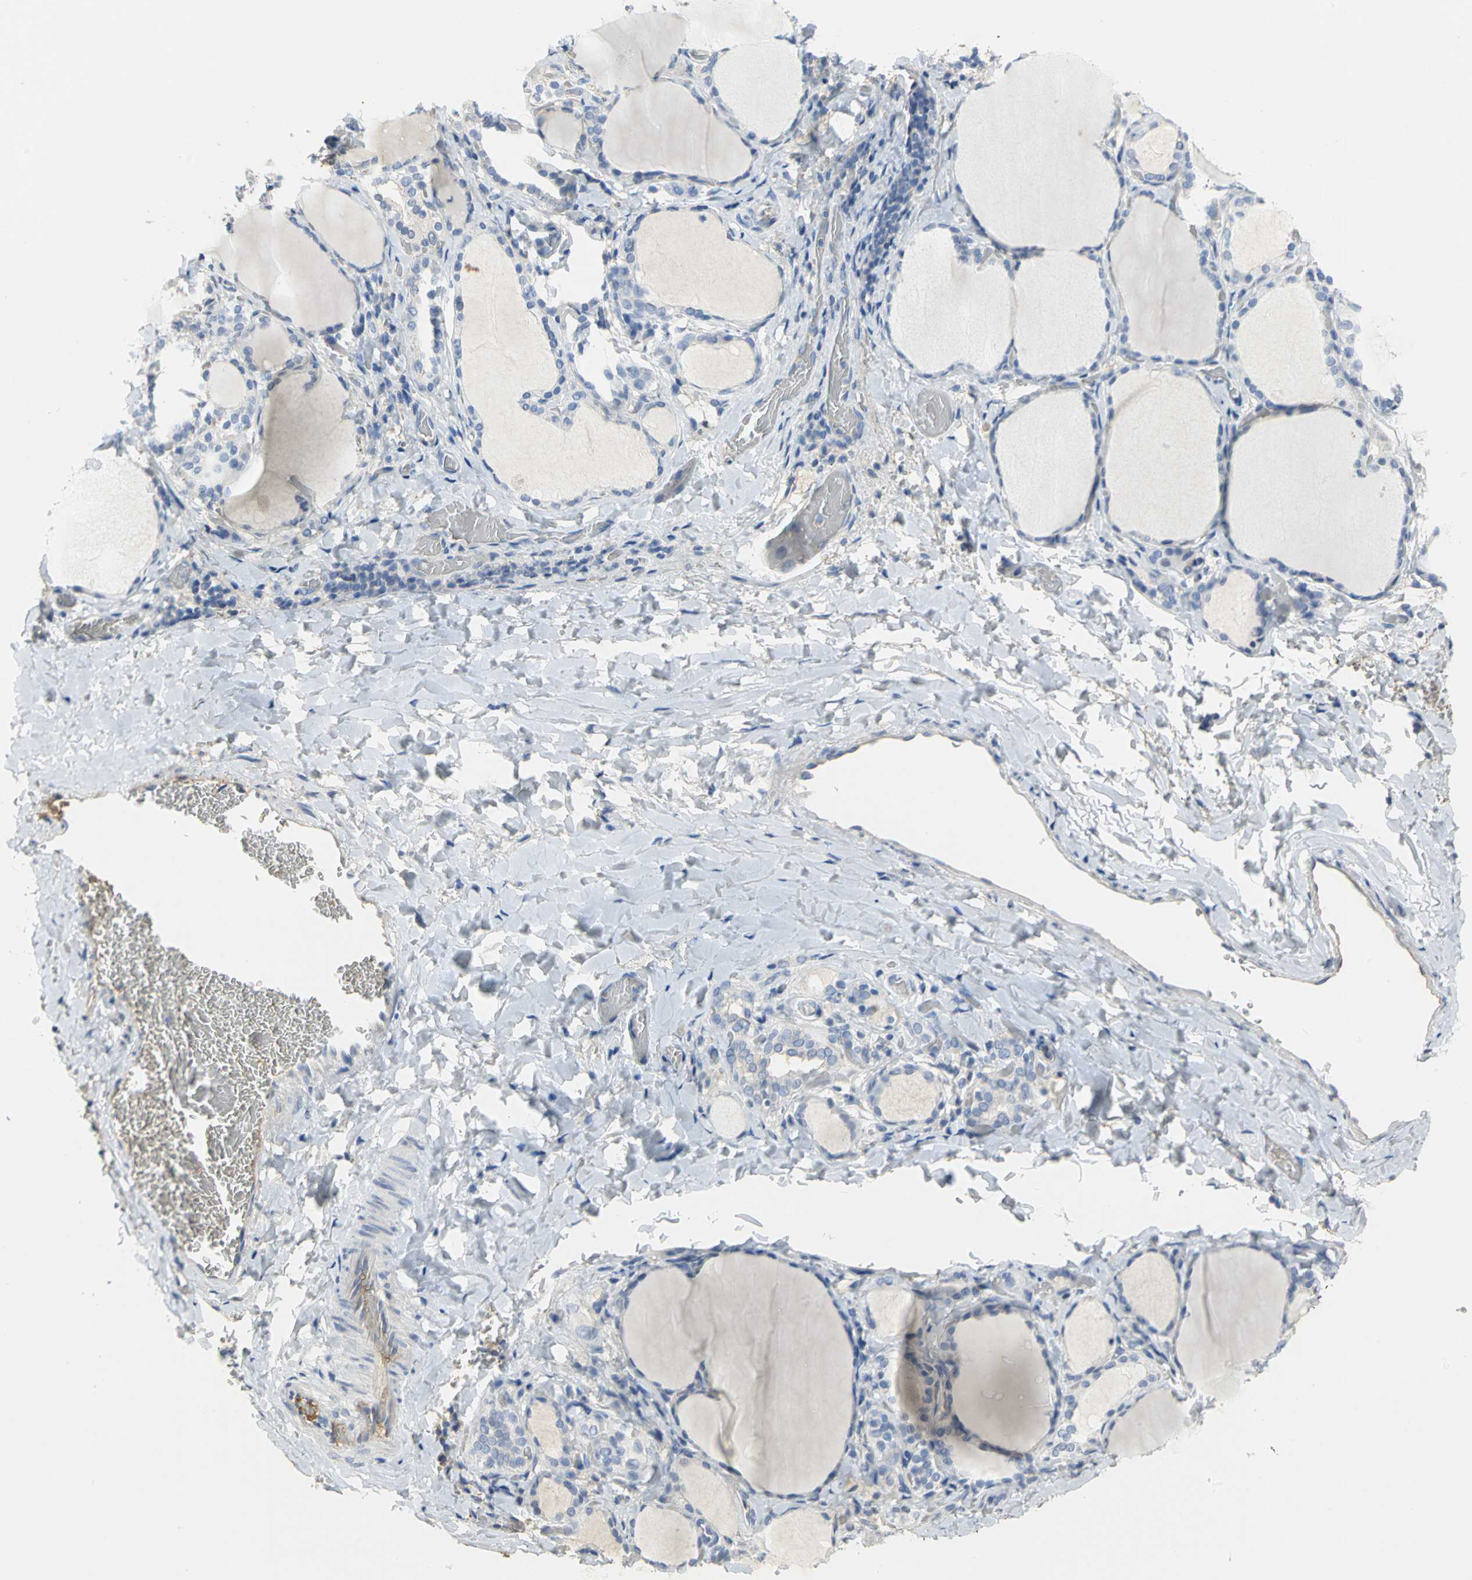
{"staining": {"intensity": "negative", "quantity": "none", "location": "none"}, "tissue": "thyroid gland", "cell_type": "Glandular cells", "image_type": "normal", "snomed": [{"axis": "morphology", "description": "Normal tissue, NOS"}, {"axis": "morphology", "description": "Papillary adenocarcinoma, NOS"}, {"axis": "topography", "description": "Thyroid gland"}], "caption": "Immunohistochemistry (IHC) histopathology image of normal thyroid gland: thyroid gland stained with DAB demonstrates no significant protein expression in glandular cells. Brightfield microscopy of immunohistochemistry (IHC) stained with DAB (3,3'-diaminobenzidine) (brown) and hematoxylin (blue), captured at high magnification.", "gene": "GYG2", "patient": {"sex": "female", "age": 30}}